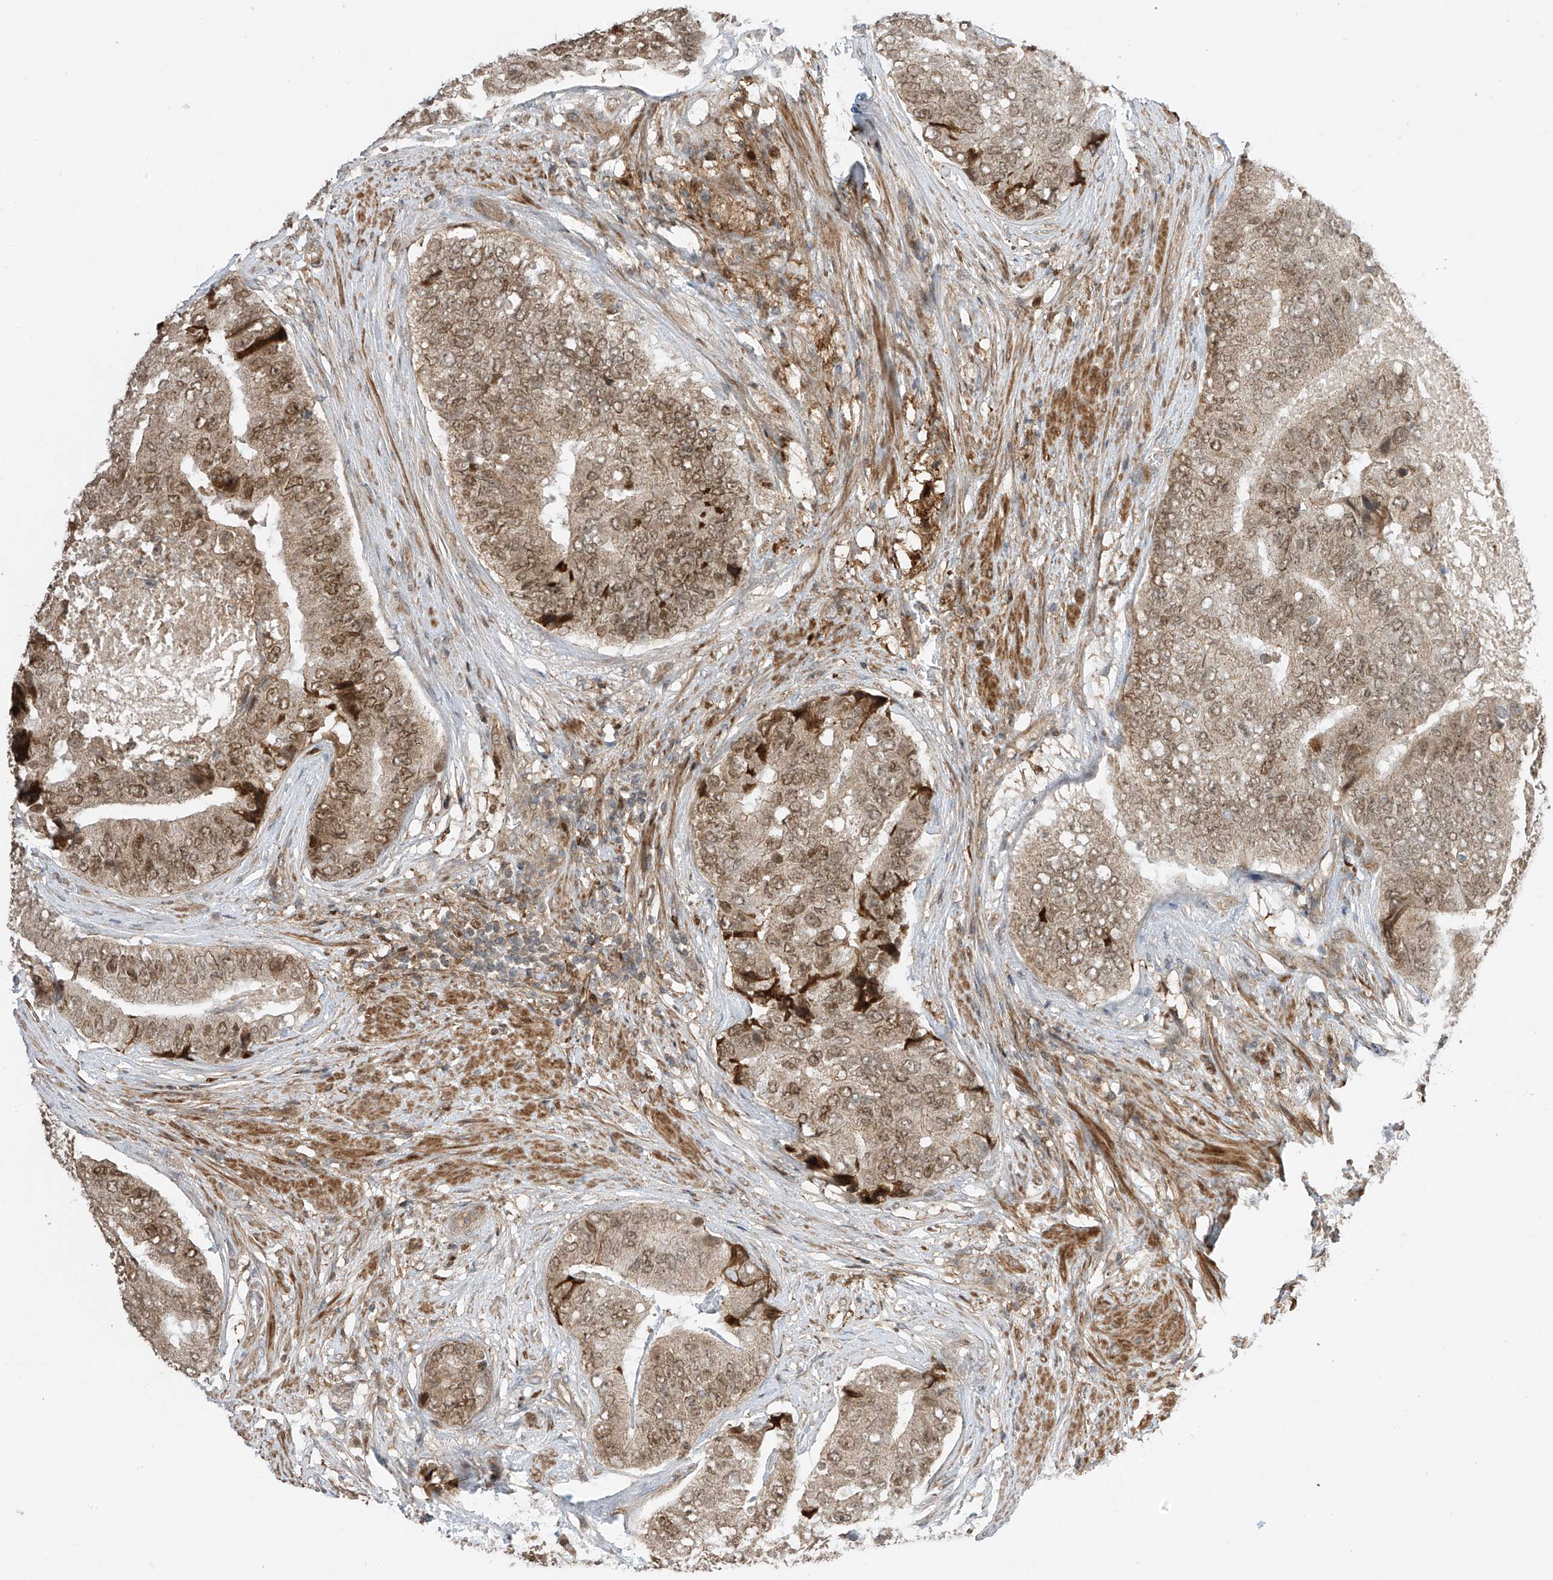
{"staining": {"intensity": "moderate", "quantity": ">75%", "location": "cytoplasmic/membranous,nuclear"}, "tissue": "prostate cancer", "cell_type": "Tumor cells", "image_type": "cancer", "snomed": [{"axis": "morphology", "description": "Adenocarcinoma, High grade"}, {"axis": "topography", "description": "Prostate"}], "caption": "Immunohistochemistry of prostate cancer exhibits medium levels of moderate cytoplasmic/membranous and nuclear staining in approximately >75% of tumor cells.", "gene": "ATAD2B", "patient": {"sex": "male", "age": 70}}